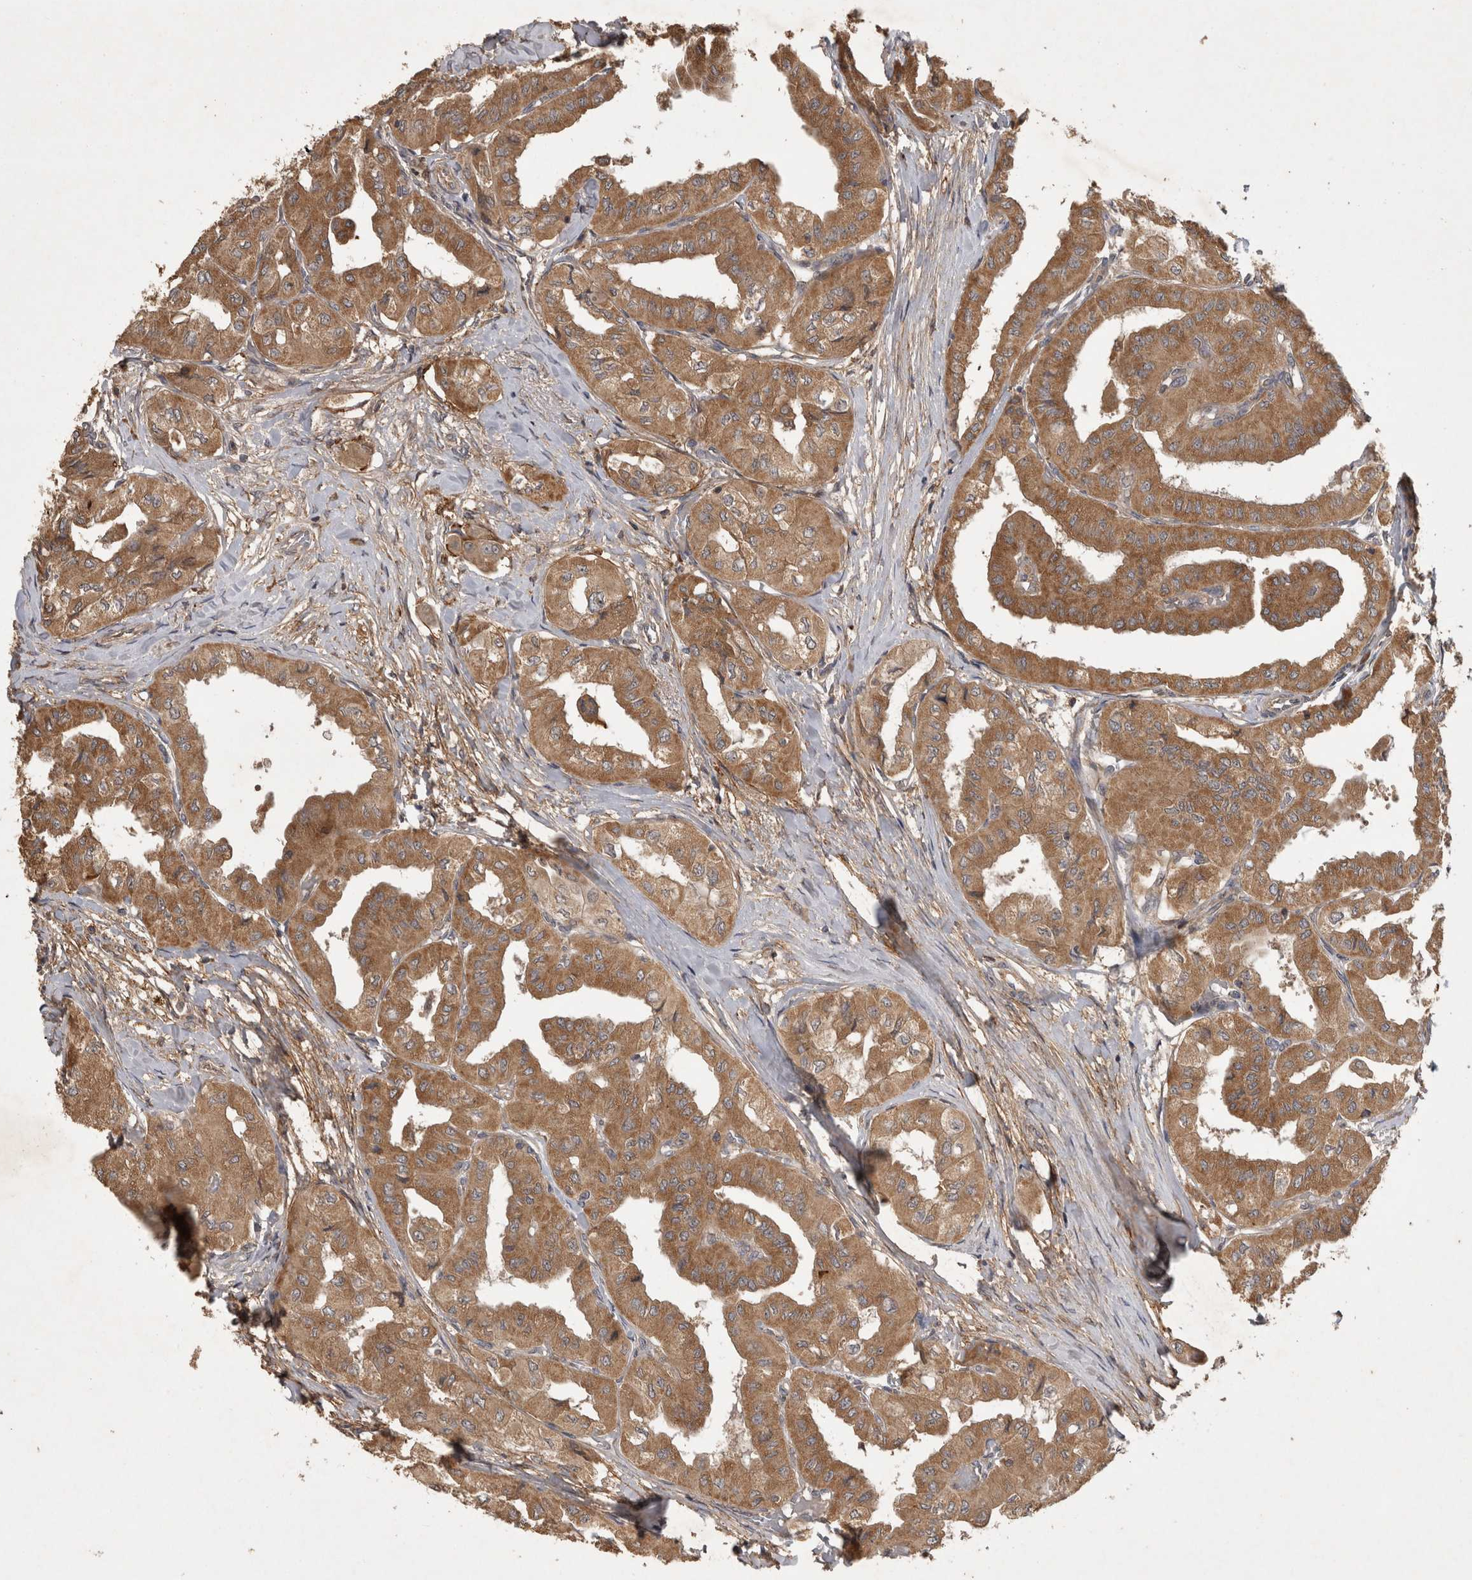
{"staining": {"intensity": "moderate", "quantity": ">75%", "location": "cytoplasmic/membranous"}, "tissue": "thyroid cancer", "cell_type": "Tumor cells", "image_type": "cancer", "snomed": [{"axis": "morphology", "description": "Papillary adenocarcinoma, NOS"}, {"axis": "topography", "description": "Thyroid gland"}], "caption": "Moderate cytoplasmic/membranous expression for a protein is seen in approximately >75% of tumor cells of thyroid papillary adenocarcinoma using immunohistochemistry.", "gene": "TRMT61B", "patient": {"sex": "female", "age": 59}}